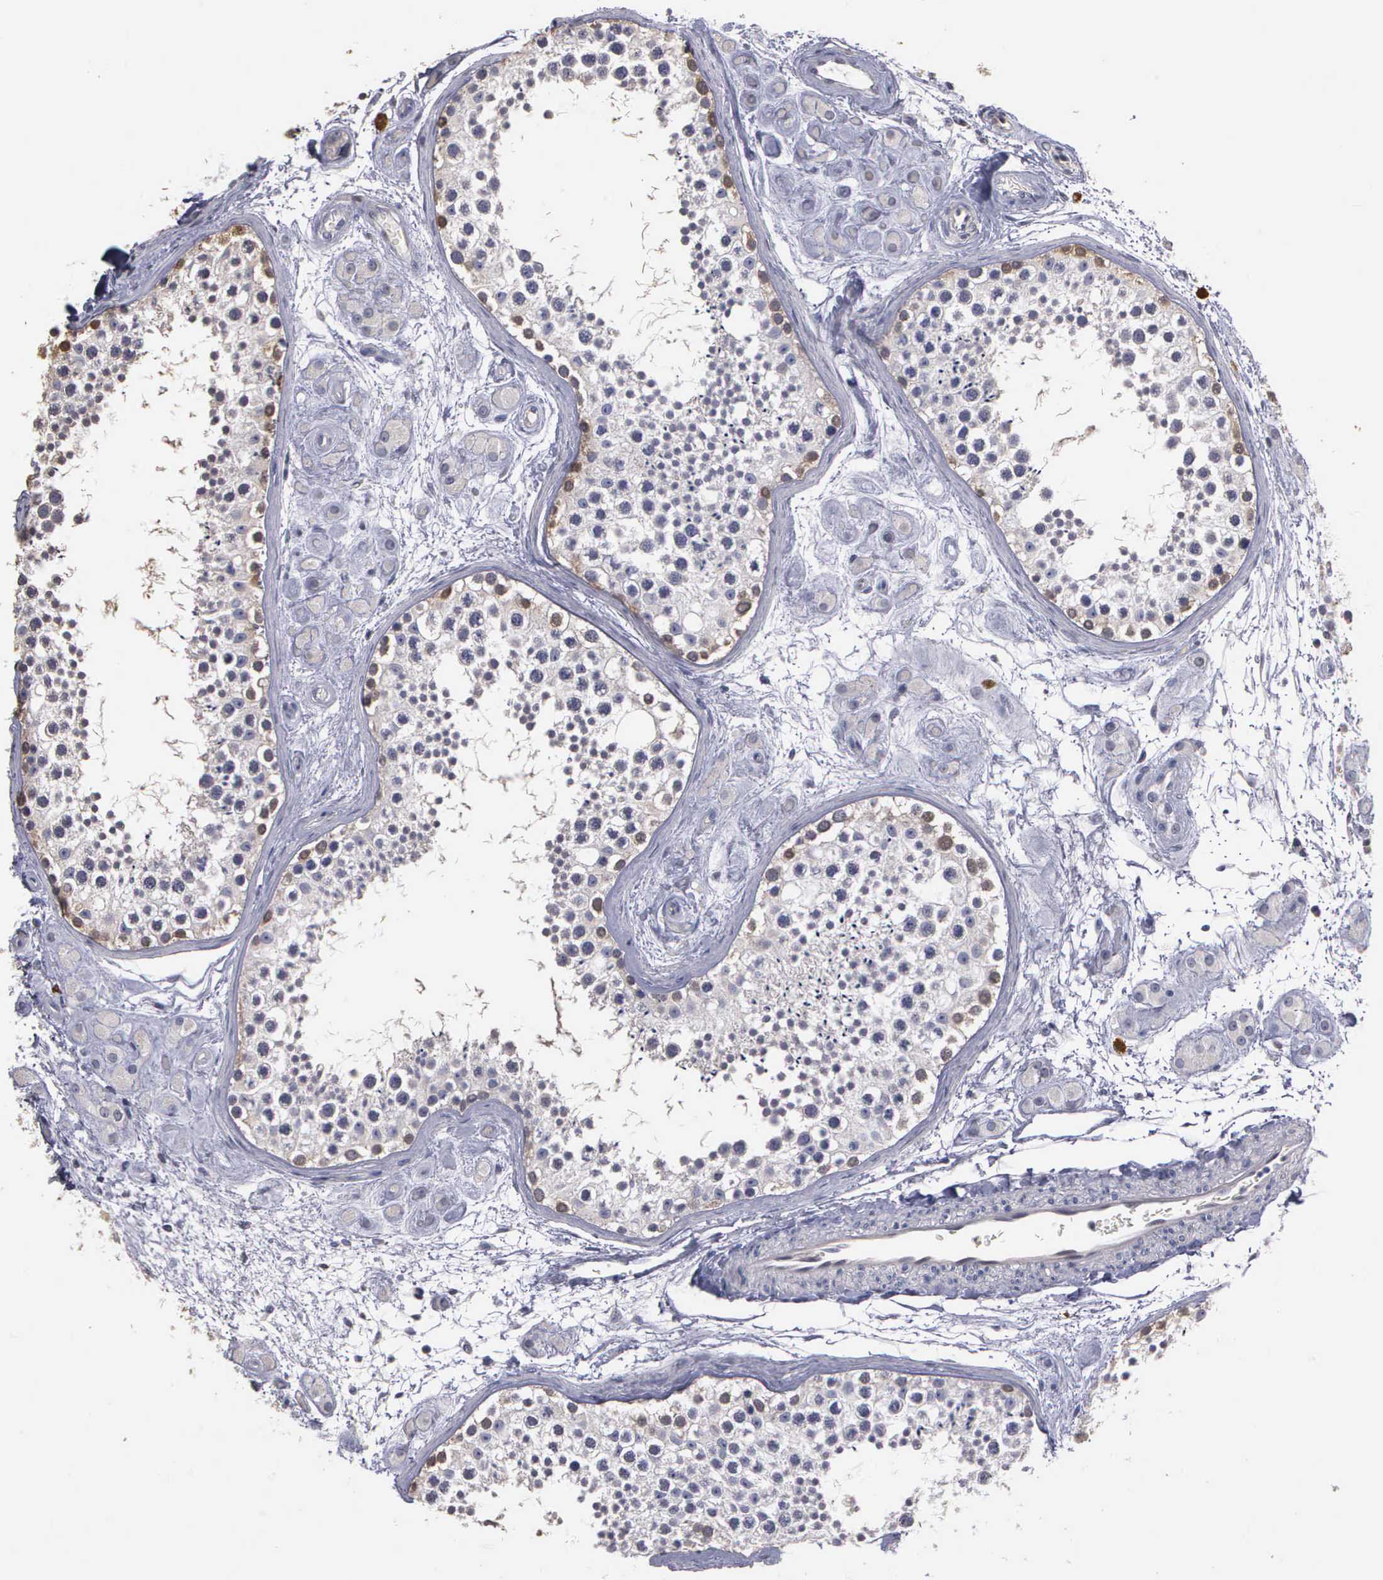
{"staining": {"intensity": "moderate", "quantity": "25%-75%", "location": "cytoplasmic/membranous"}, "tissue": "testis", "cell_type": "Cells in seminiferous ducts", "image_type": "normal", "snomed": [{"axis": "morphology", "description": "Normal tissue, NOS"}, {"axis": "topography", "description": "Testis"}], "caption": "A medium amount of moderate cytoplasmic/membranous expression is identified in about 25%-75% of cells in seminiferous ducts in normal testis.", "gene": "ENO3", "patient": {"sex": "male", "age": 38}}